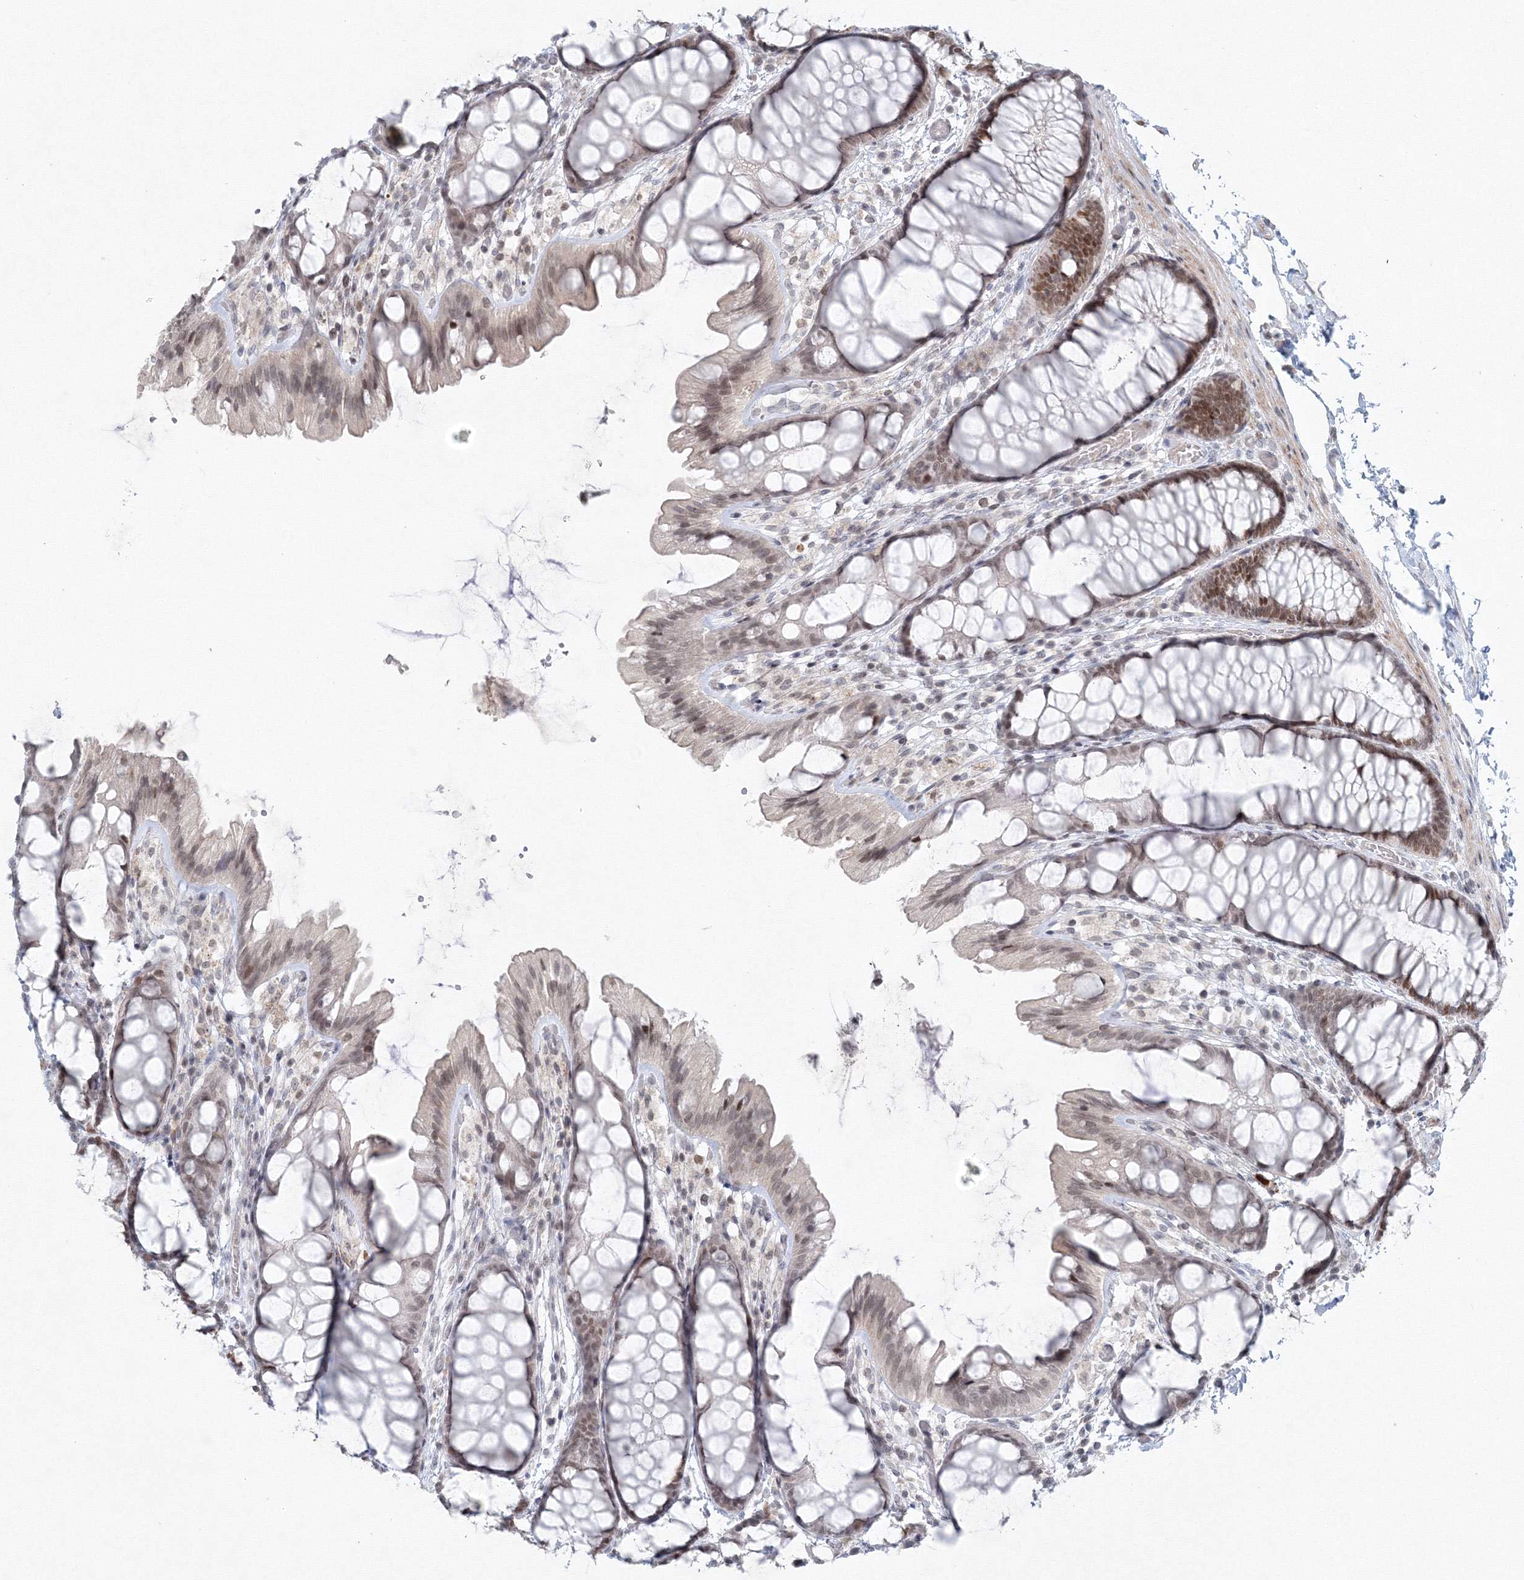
{"staining": {"intensity": "weak", "quantity": "25%-75%", "location": "nuclear"}, "tissue": "colon", "cell_type": "Endothelial cells", "image_type": "normal", "snomed": [{"axis": "morphology", "description": "Normal tissue, NOS"}, {"axis": "topography", "description": "Colon"}], "caption": "This image demonstrates benign colon stained with IHC to label a protein in brown. The nuclear of endothelial cells show weak positivity for the protein. Nuclei are counter-stained blue.", "gene": "KIF4A", "patient": {"sex": "male", "age": 47}}